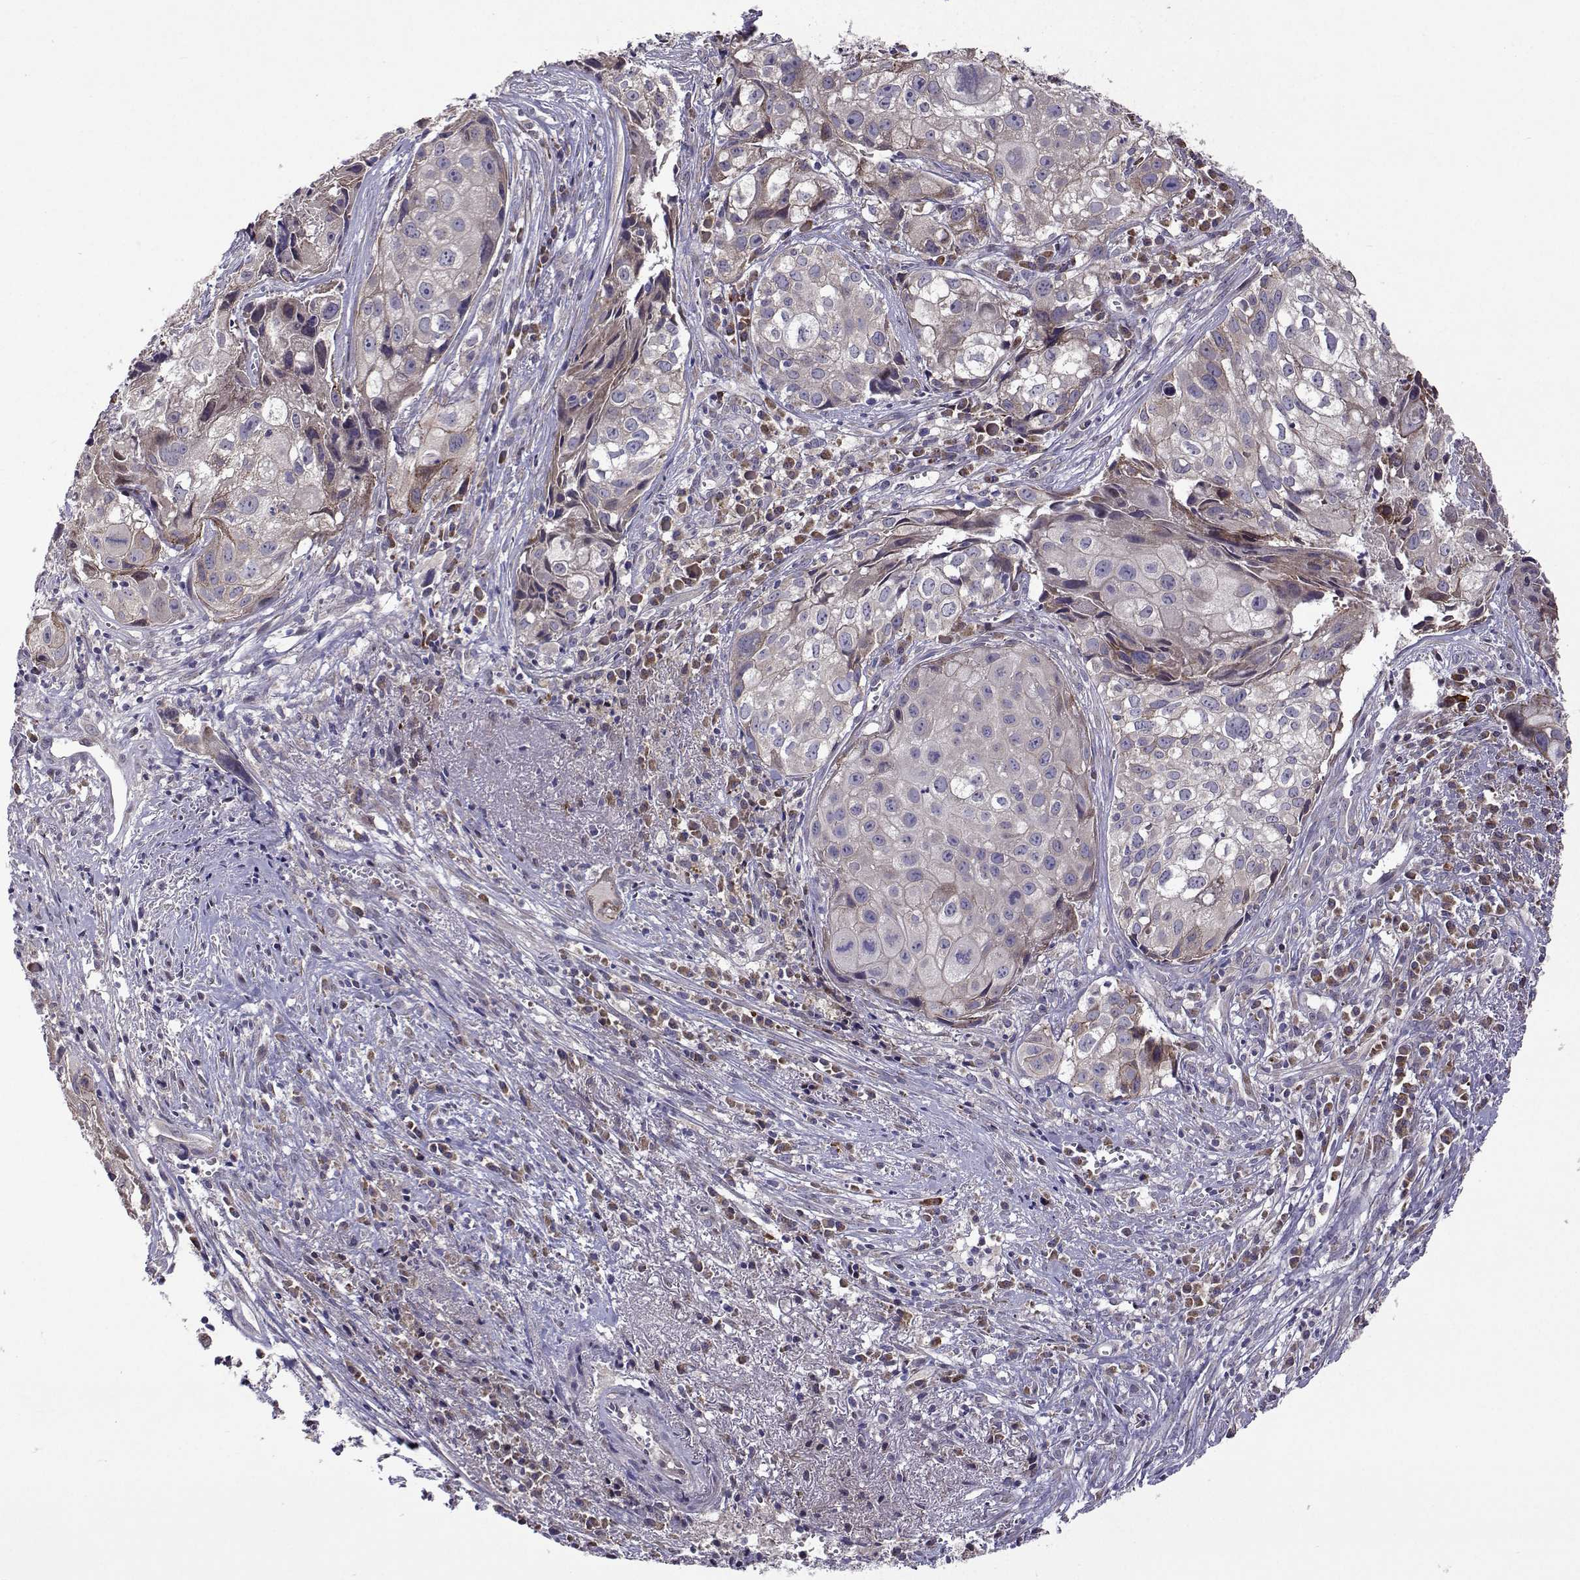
{"staining": {"intensity": "negative", "quantity": "none", "location": "none"}, "tissue": "cervical cancer", "cell_type": "Tumor cells", "image_type": "cancer", "snomed": [{"axis": "morphology", "description": "Squamous cell carcinoma, NOS"}, {"axis": "topography", "description": "Cervix"}], "caption": "A high-resolution photomicrograph shows immunohistochemistry staining of cervical cancer, which reveals no significant expression in tumor cells.", "gene": "TARBP2", "patient": {"sex": "female", "age": 53}}